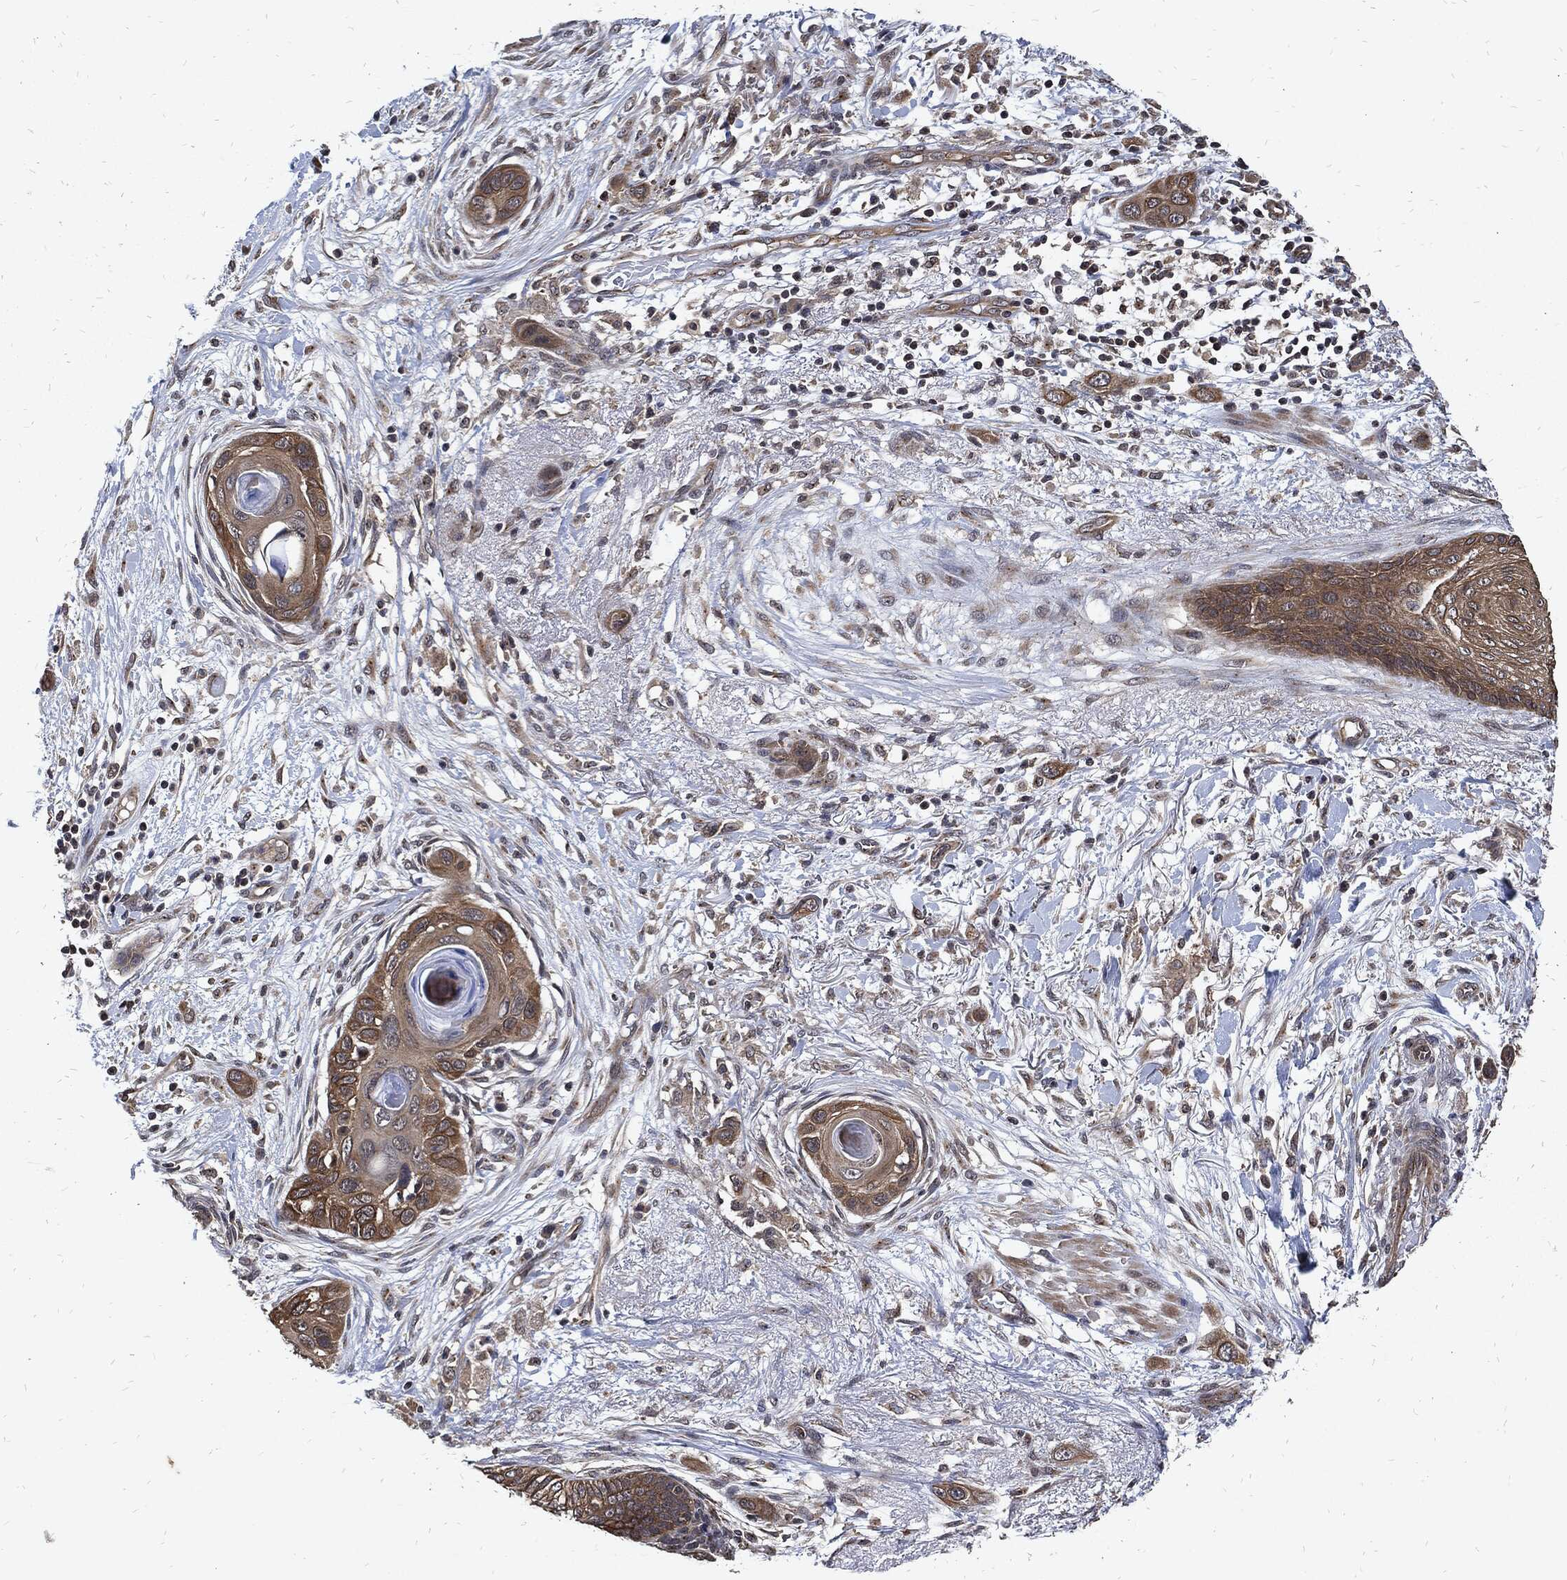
{"staining": {"intensity": "moderate", "quantity": ">75%", "location": "cytoplasmic/membranous"}, "tissue": "skin cancer", "cell_type": "Tumor cells", "image_type": "cancer", "snomed": [{"axis": "morphology", "description": "Squamous cell carcinoma, NOS"}, {"axis": "topography", "description": "Skin"}], "caption": "This photomicrograph exhibits immunohistochemistry (IHC) staining of human skin cancer (squamous cell carcinoma), with medium moderate cytoplasmic/membranous staining in about >75% of tumor cells.", "gene": "DCTN1", "patient": {"sex": "male", "age": 79}}